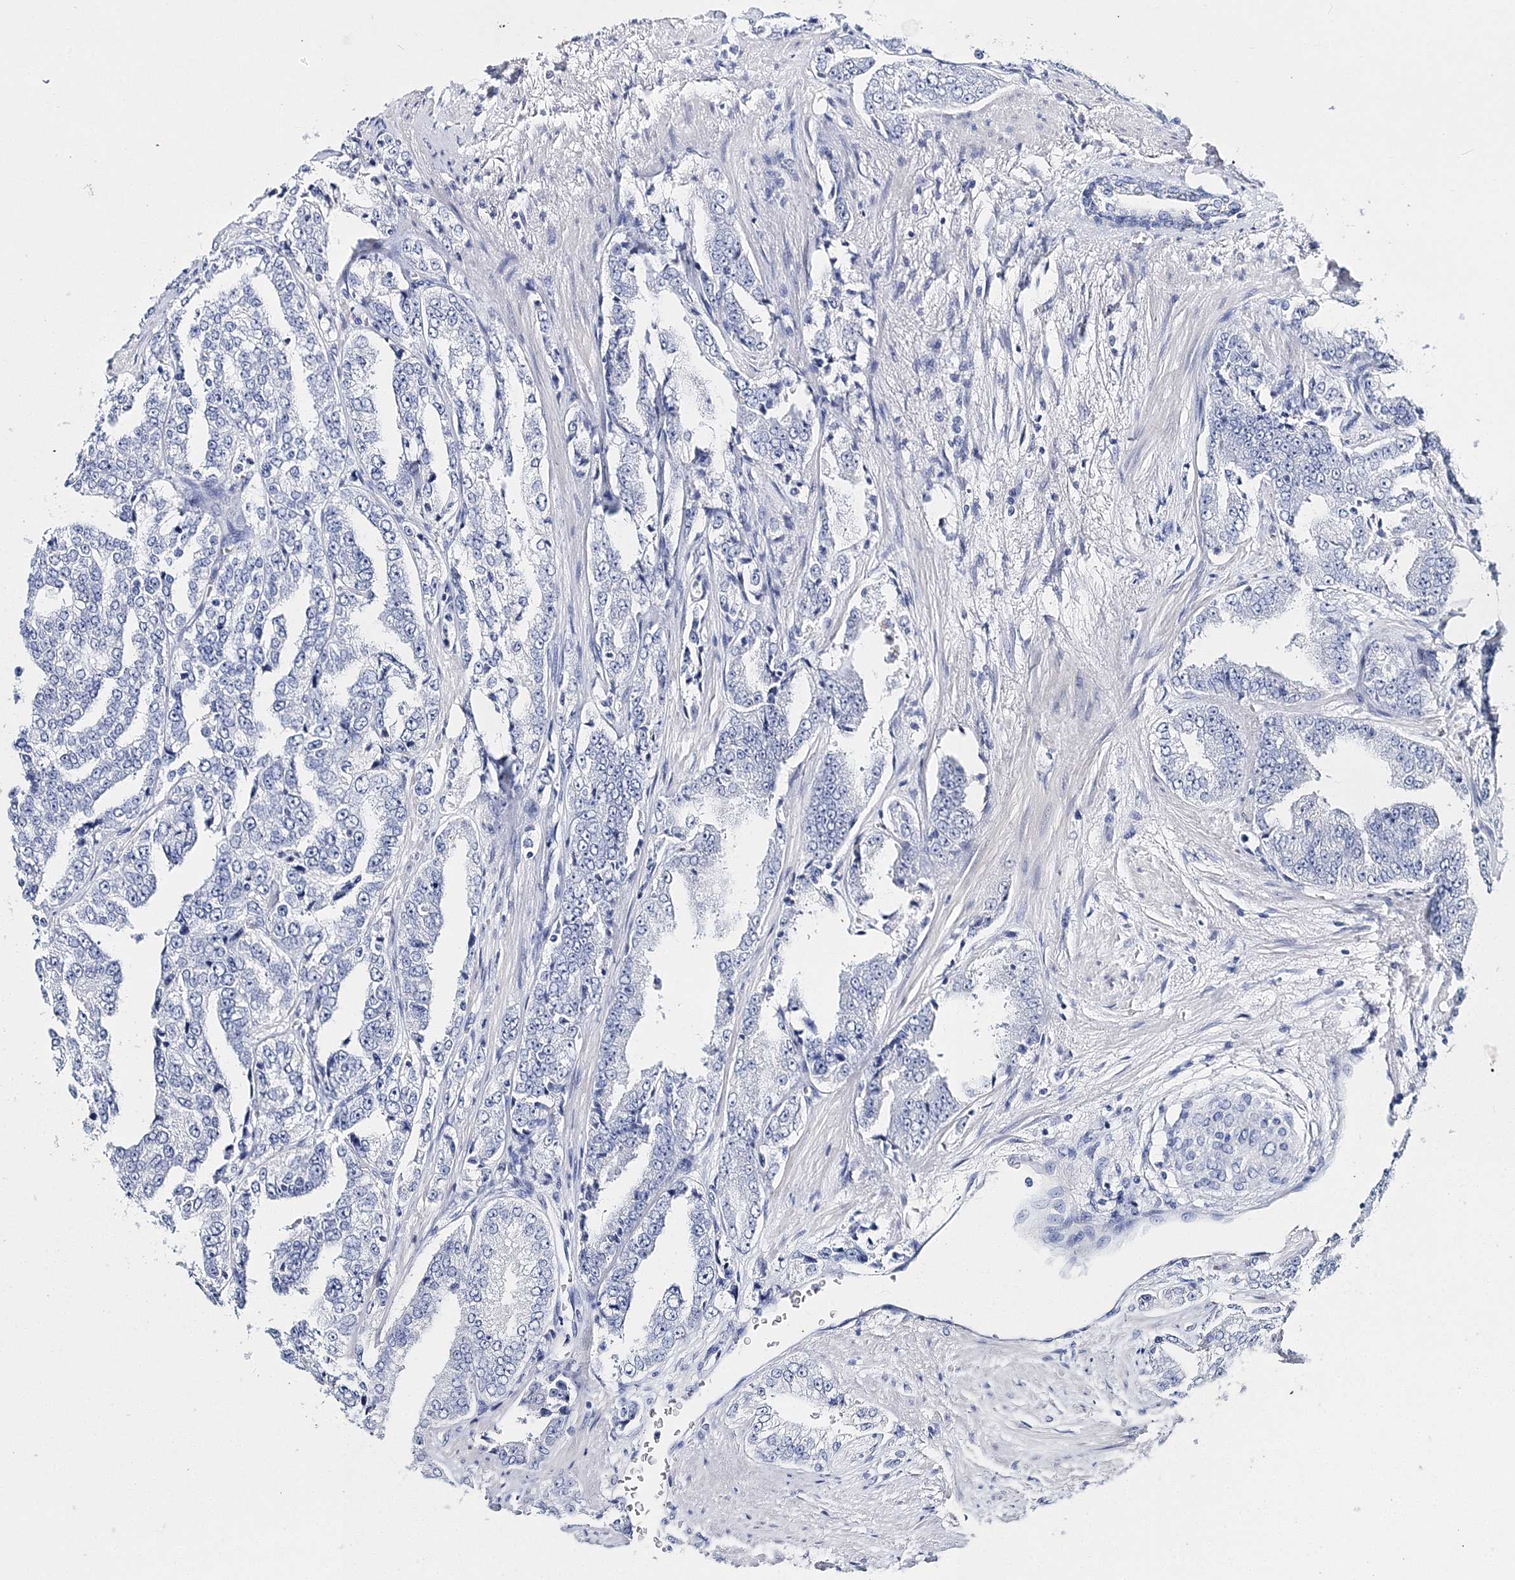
{"staining": {"intensity": "negative", "quantity": "none", "location": "none"}, "tissue": "prostate cancer", "cell_type": "Tumor cells", "image_type": "cancer", "snomed": [{"axis": "morphology", "description": "Adenocarcinoma, High grade"}, {"axis": "topography", "description": "Prostate"}], "caption": "Immunohistochemistry (IHC) micrograph of neoplastic tissue: human high-grade adenocarcinoma (prostate) stained with DAB (3,3'-diaminobenzidine) shows no significant protein positivity in tumor cells. (DAB immunohistochemistry visualized using brightfield microscopy, high magnification).", "gene": "MYOZ2", "patient": {"sex": "male", "age": 71}}